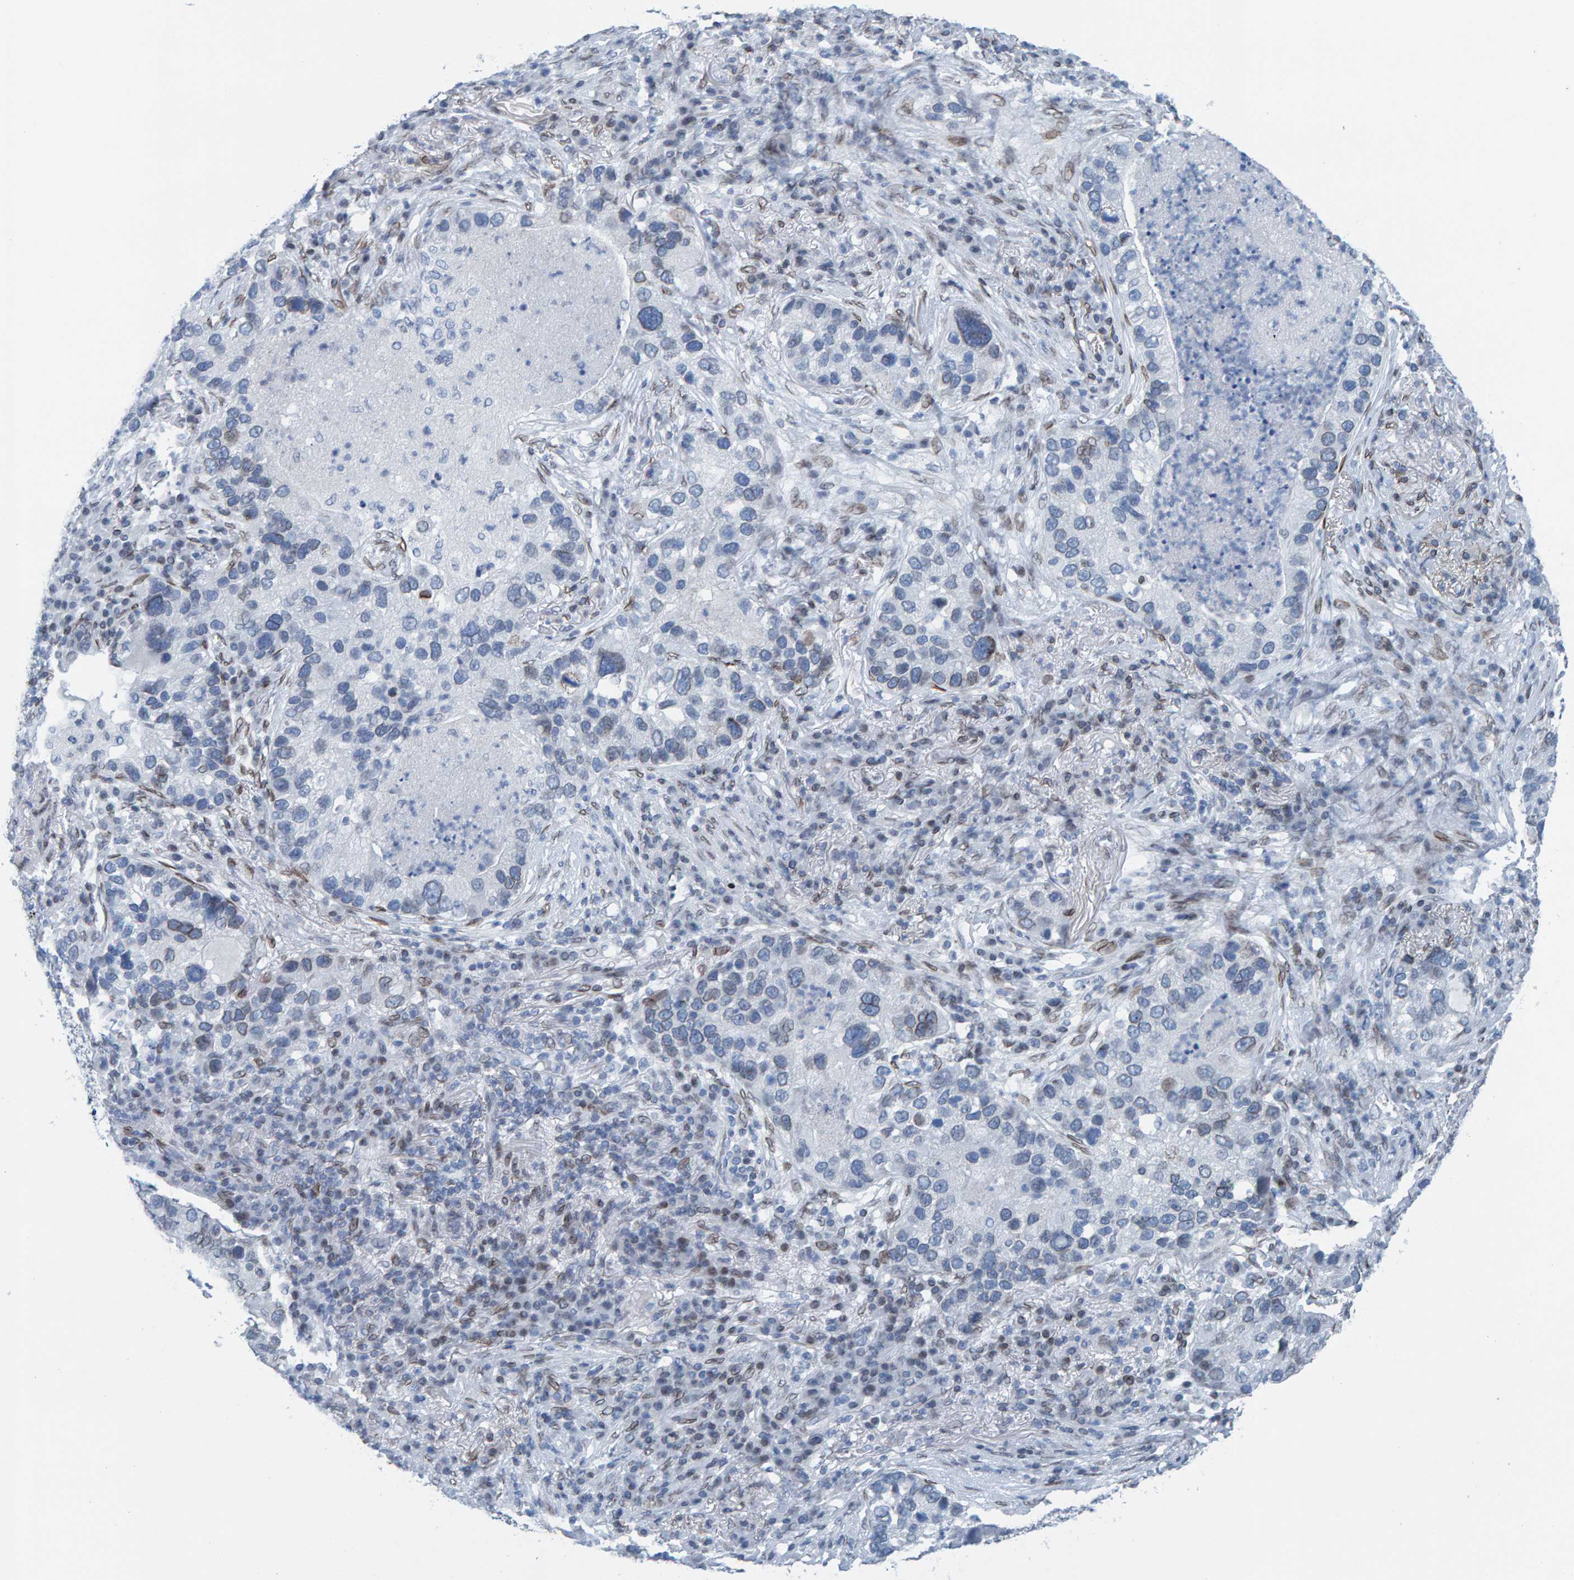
{"staining": {"intensity": "weak", "quantity": "<25%", "location": "cytoplasmic/membranous,nuclear"}, "tissue": "lung cancer", "cell_type": "Tumor cells", "image_type": "cancer", "snomed": [{"axis": "morphology", "description": "Normal tissue, NOS"}, {"axis": "morphology", "description": "Adenocarcinoma, NOS"}, {"axis": "topography", "description": "Bronchus"}, {"axis": "topography", "description": "Lung"}], "caption": "Photomicrograph shows no protein expression in tumor cells of adenocarcinoma (lung) tissue. (DAB IHC with hematoxylin counter stain).", "gene": "LMNB2", "patient": {"sex": "male", "age": 54}}